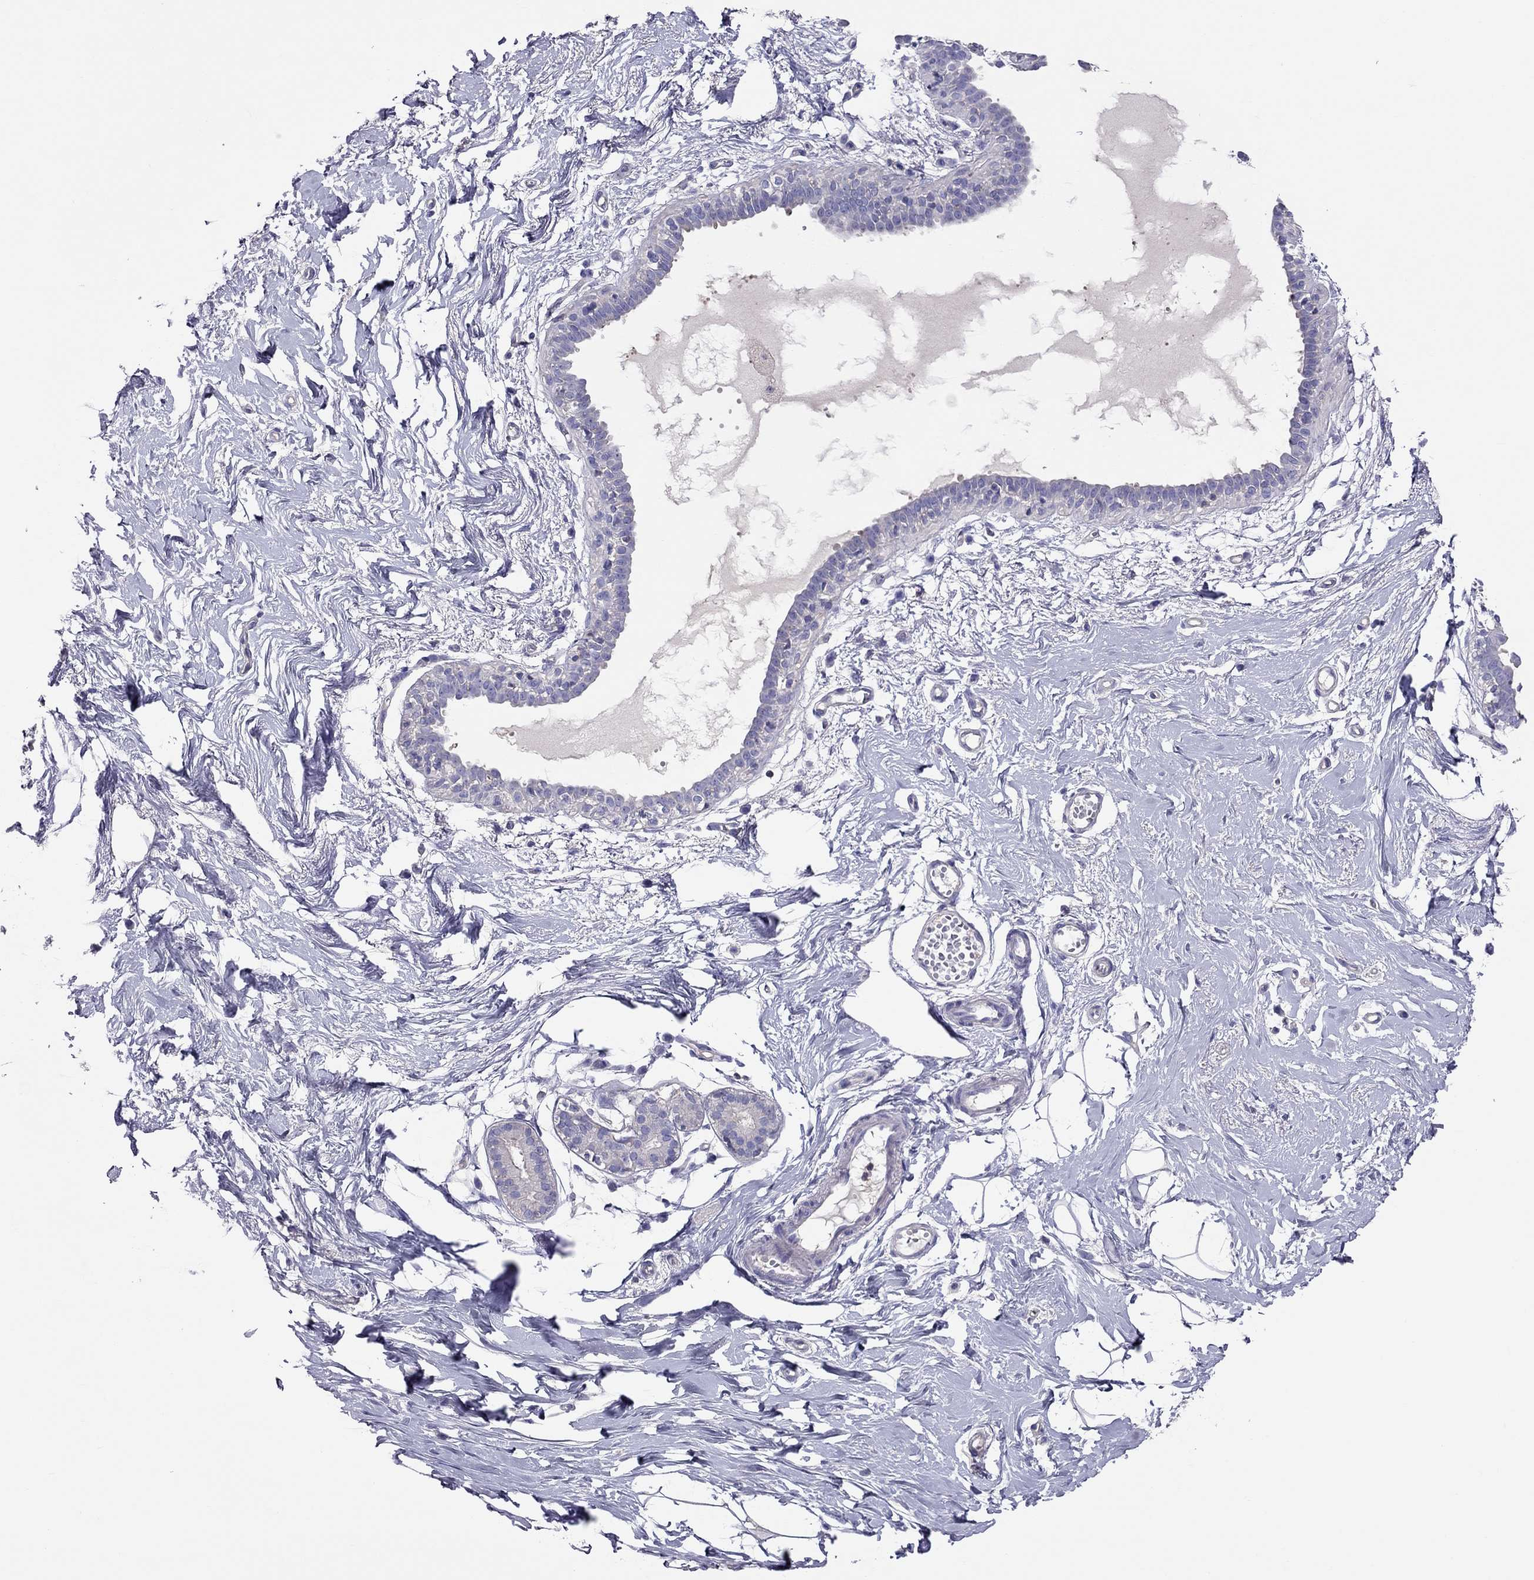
{"staining": {"intensity": "negative", "quantity": "none", "location": "none"}, "tissue": "breast", "cell_type": "Adipocytes", "image_type": "normal", "snomed": [{"axis": "morphology", "description": "Normal tissue, NOS"}, {"axis": "topography", "description": "Breast"}], "caption": "An image of breast stained for a protein reveals no brown staining in adipocytes.", "gene": "TEX22", "patient": {"sex": "female", "age": 49}}